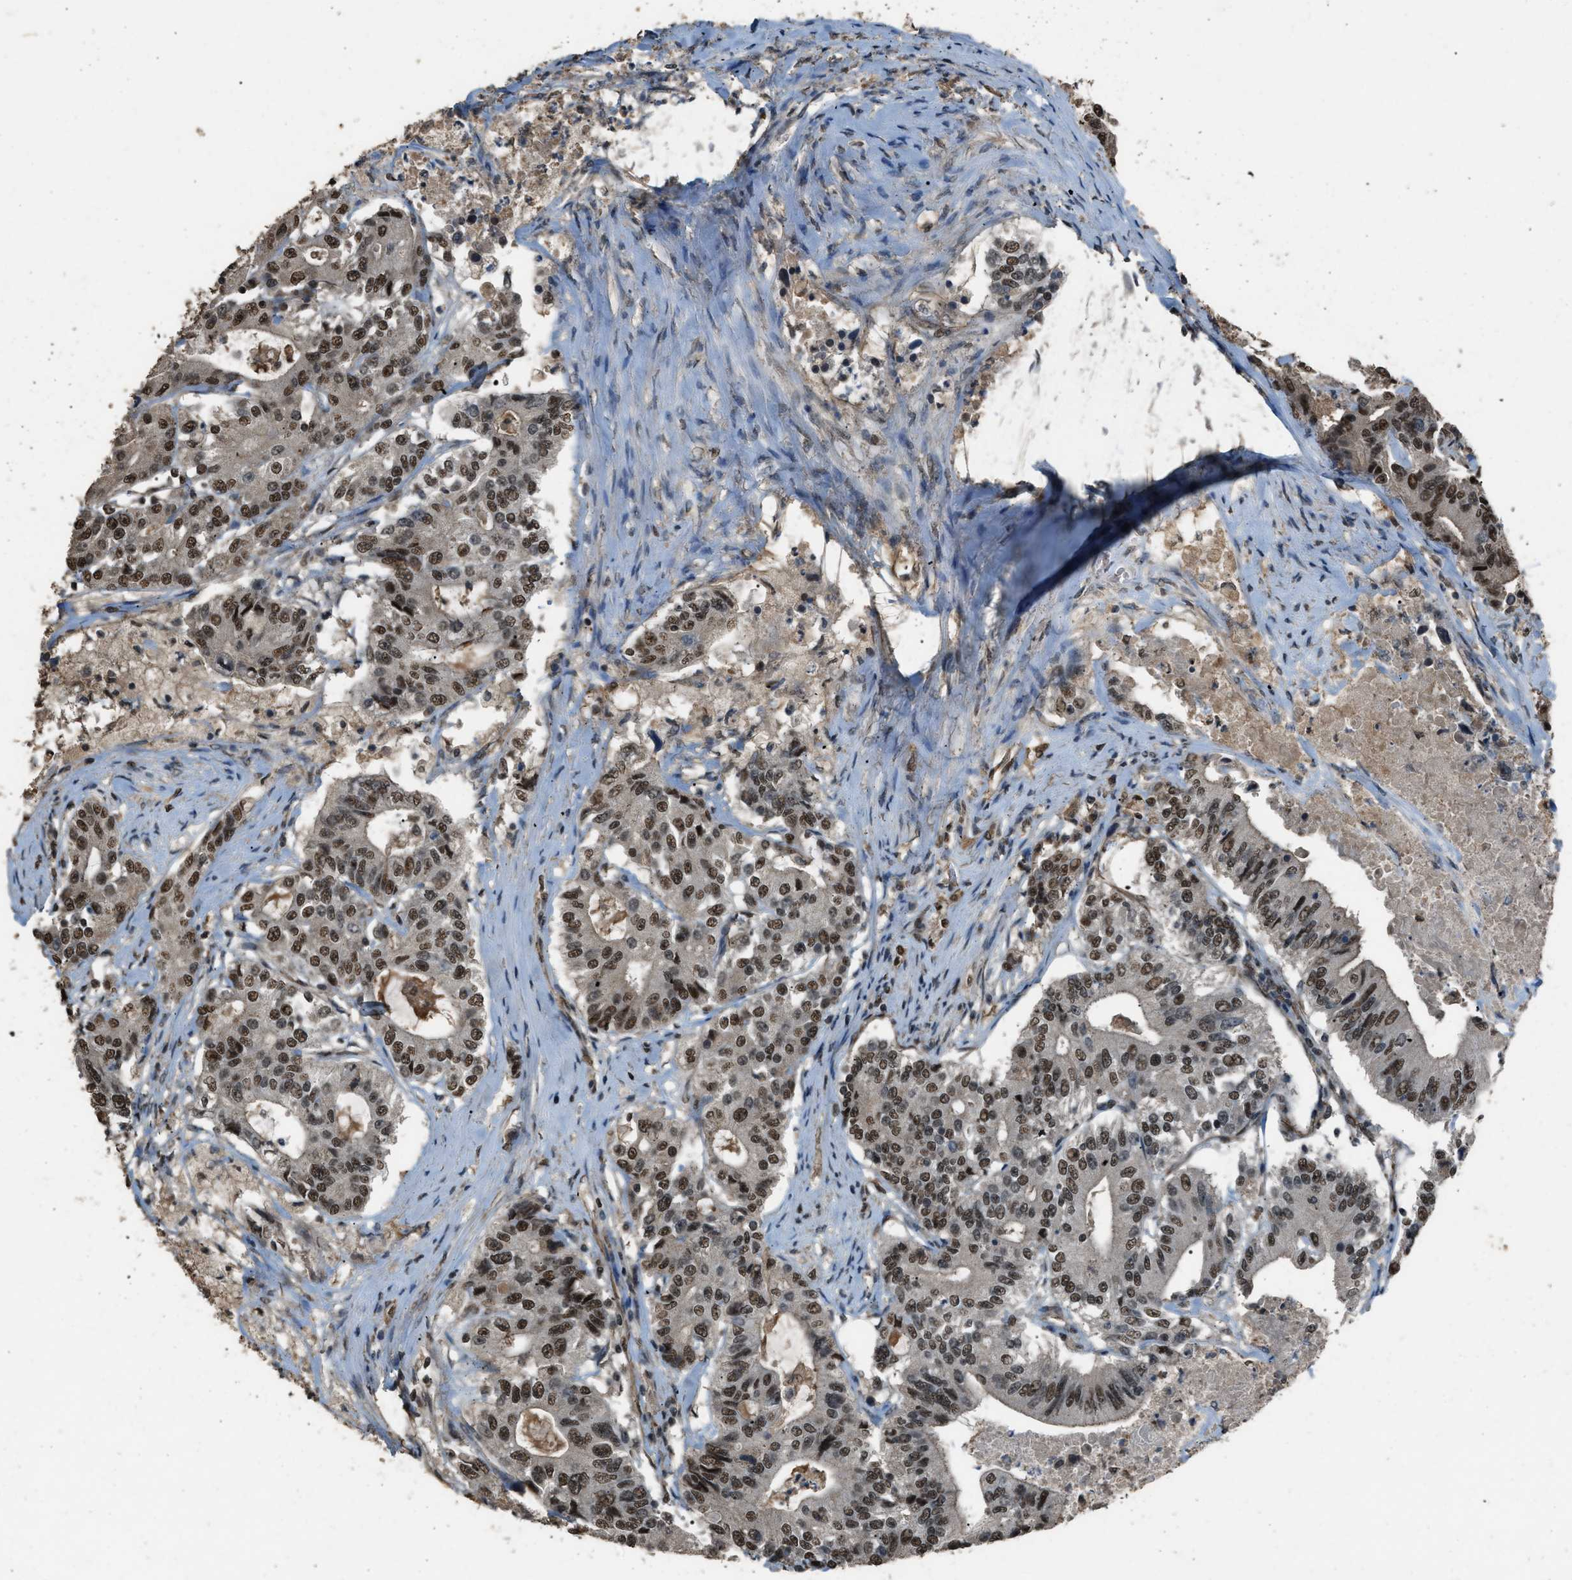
{"staining": {"intensity": "moderate", "quantity": ">75%", "location": "nuclear"}, "tissue": "colorectal cancer", "cell_type": "Tumor cells", "image_type": "cancer", "snomed": [{"axis": "morphology", "description": "Adenocarcinoma, NOS"}, {"axis": "topography", "description": "Colon"}], "caption": "Brown immunohistochemical staining in human colorectal cancer exhibits moderate nuclear expression in approximately >75% of tumor cells. Nuclei are stained in blue.", "gene": "SERTAD2", "patient": {"sex": "female", "age": 77}}